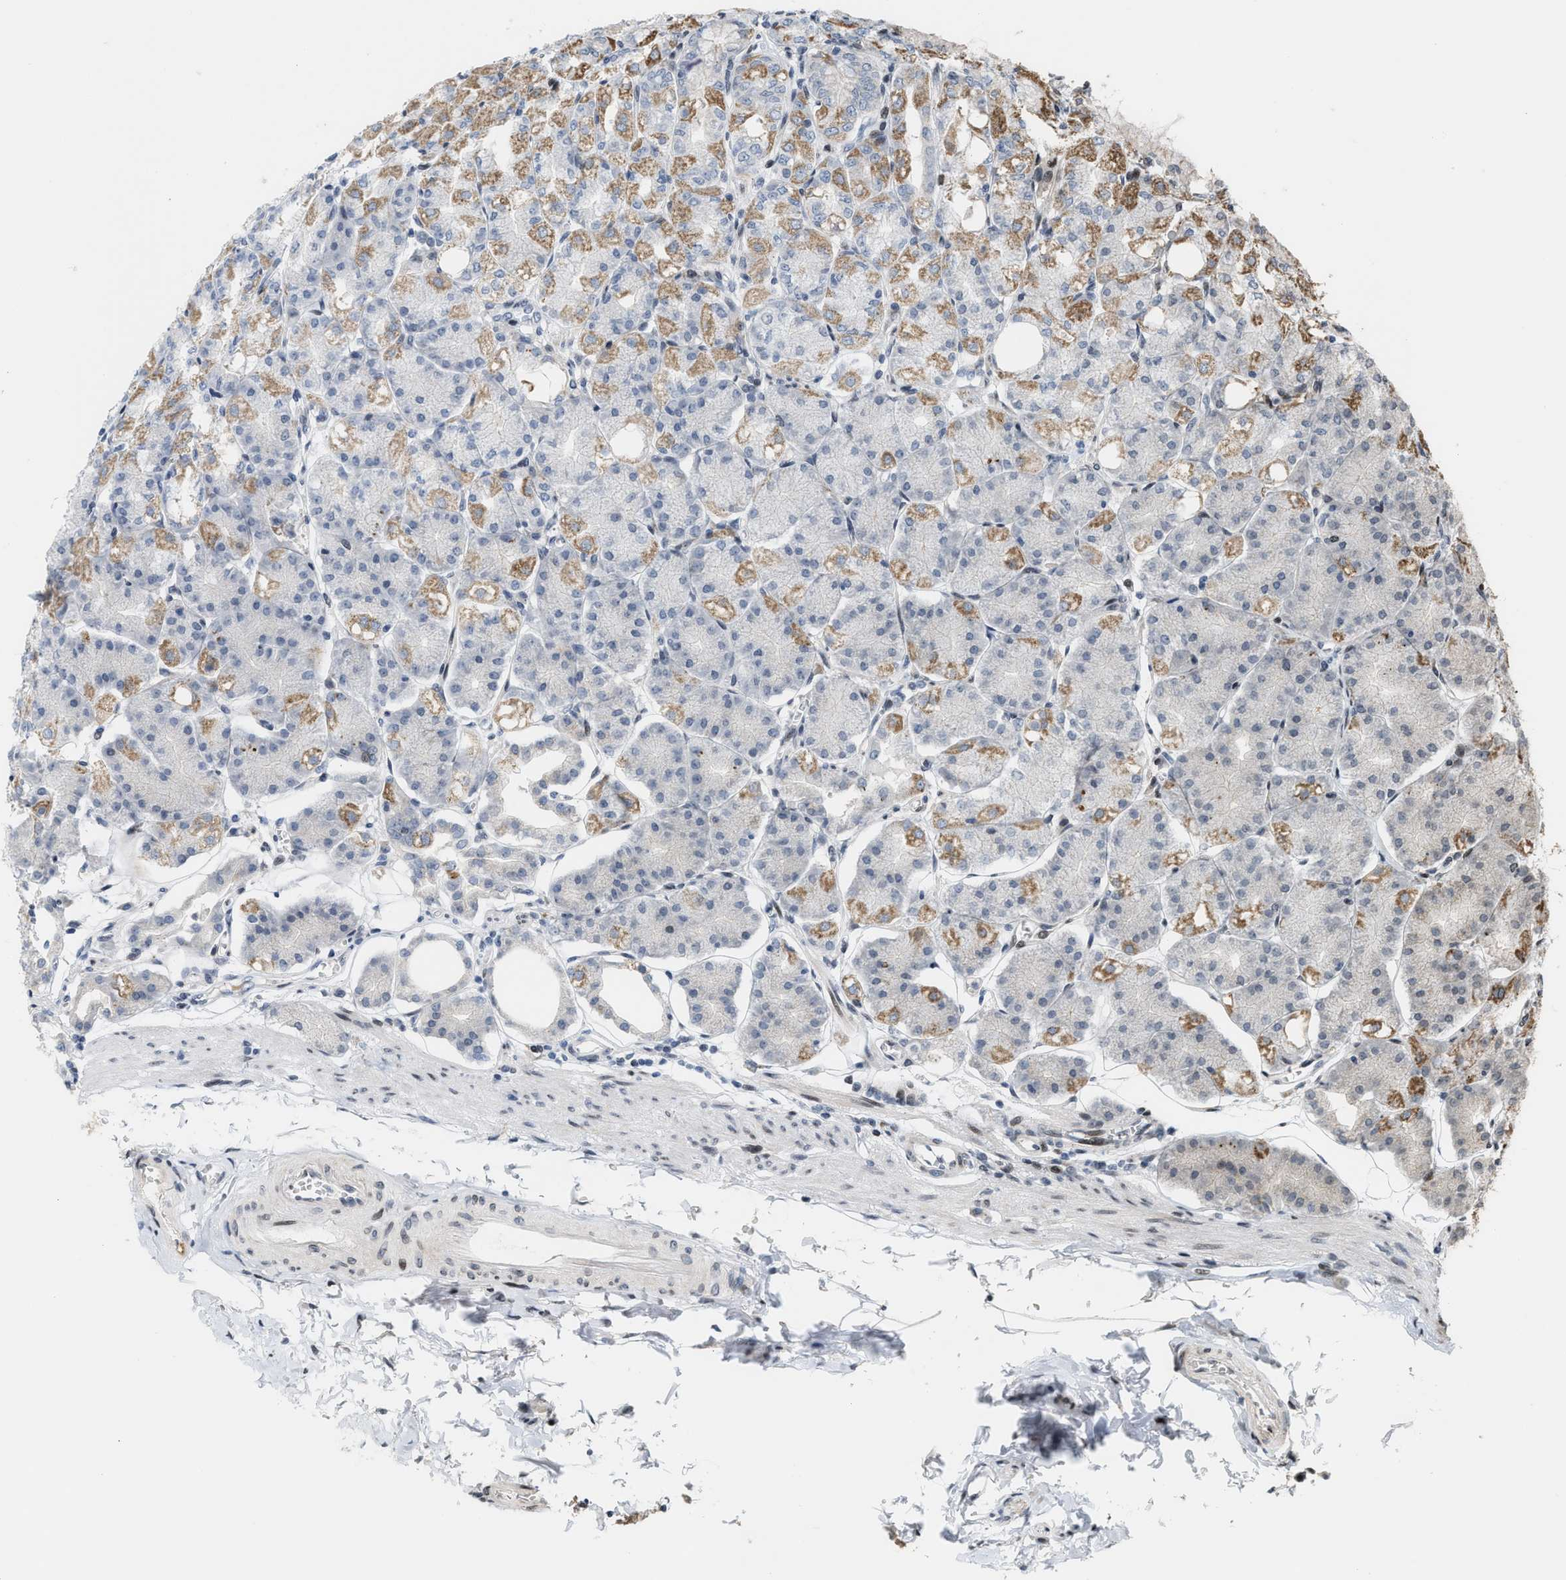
{"staining": {"intensity": "moderate", "quantity": "25%-75%", "location": "cytoplasmic/membranous,nuclear"}, "tissue": "stomach", "cell_type": "Glandular cells", "image_type": "normal", "snomed": [{"axis": "morphology", "description": "Normal tissue, NOS"}, {"axis": "topography", "description": "Stomach, lower"}], "caption": "Benign stomach was stained to show a protein in brown. There is medium levels of moderate cytoplasmic/membranous,nuclear expression in about 25%-75% of glandular cells.", "gene": "PDZD2", "patient": {"sex": "male", "age": 71}}